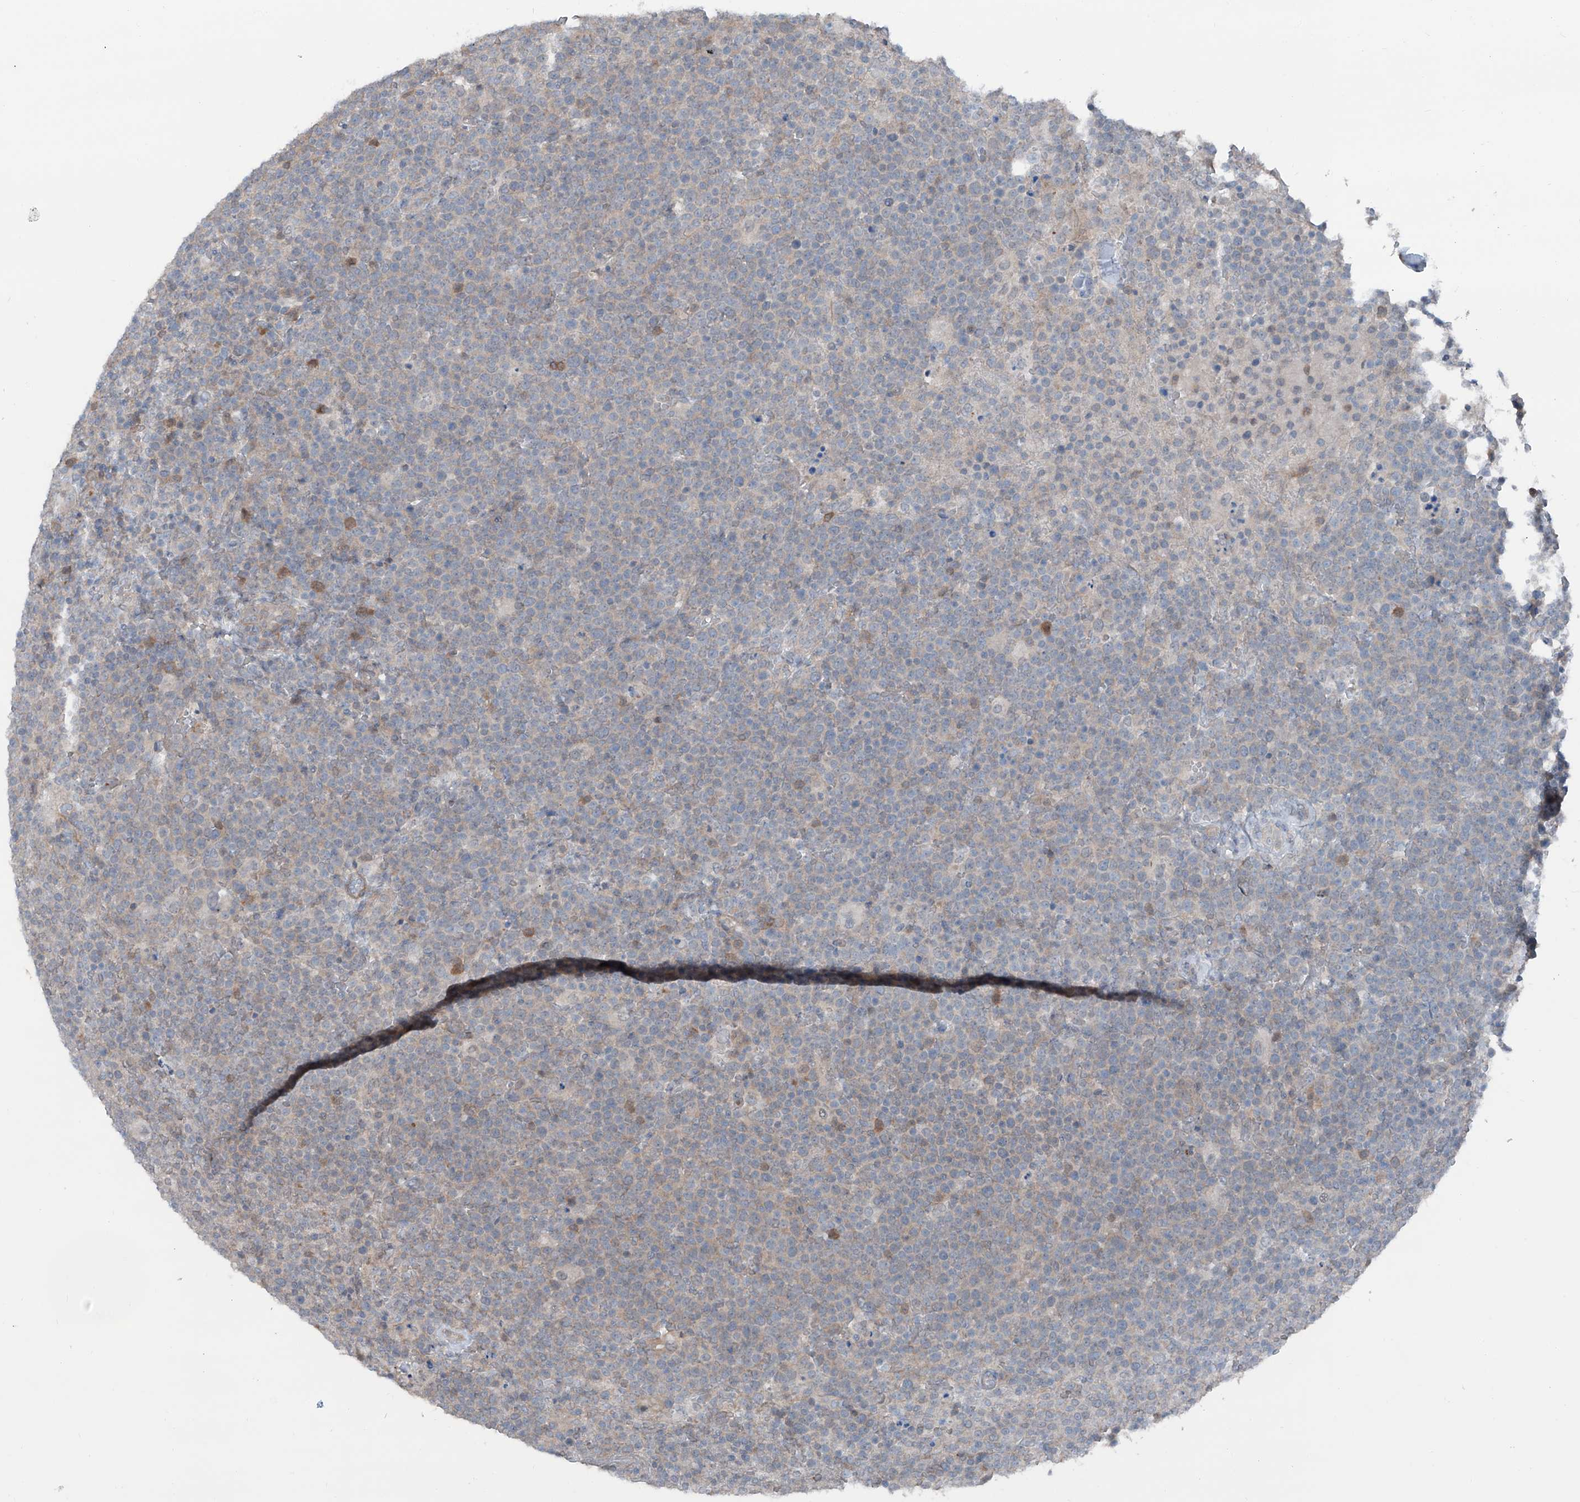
{"staining": {"intensity": "weak", "quantity": "<25%", "location": "cytoplasmic/membranous"}, "tissue": "lymphoma", "cell_type": "Tumor cells", "image_type": "cancer", "snomed": [{"axis": "morphology", "description": "Malignant lymphoma, non-Hodgkin's type, High grade"}, {"axis": "topography", "description": "Lymph node"}], "caption": "IHC histopathology image of malignant lymphoma, non-Hodgkin's type (high-grade) stained for a protein (brown), which displays no staining in tumor cells. (Brightfield microscopy of DAB (3,3'-diaminobenzidine) IHC at high magnification).", "gene": "HSPB11", "patient": {"sex": "male", "age": 61}}